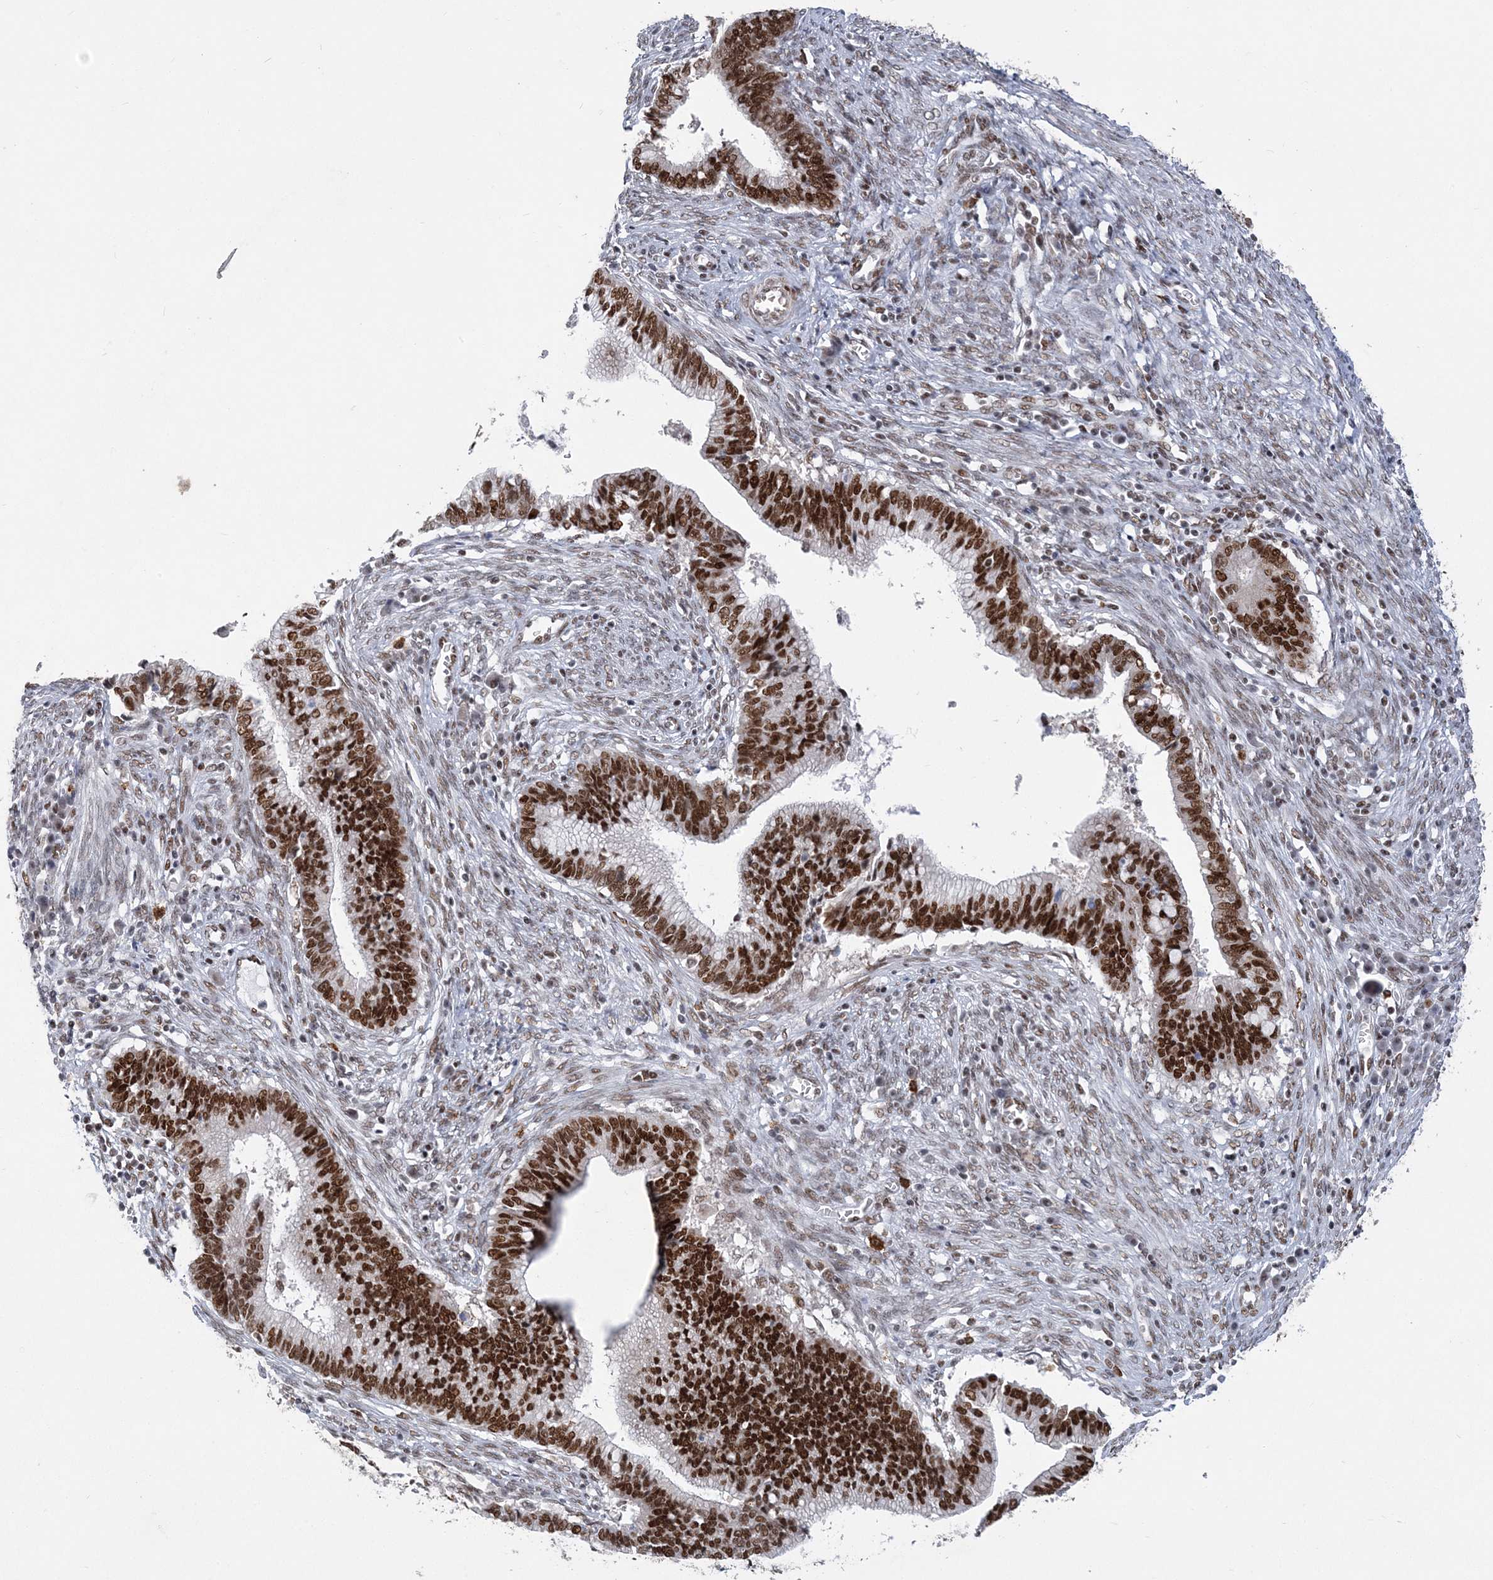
{"staining": {"intensity": "strong", "quantity": ">75%", "location": "nuclear"}, "tissue": "cervical cancer", "cell_type": "Tumor cells", "image_type": "cancer", "snomed": [{"axis": "morphology", "description": "Adenocarcinoma, NOS"}, {"axis": "topography", "description": "Cervix"}], "caption": "Protein staining reveals strong nuclear expression in approximately >75% of tumor cells in cervical adenocarcinoma.", "gene": "ZBTB7A", "patient": {"sex": "female", "age": 44}}